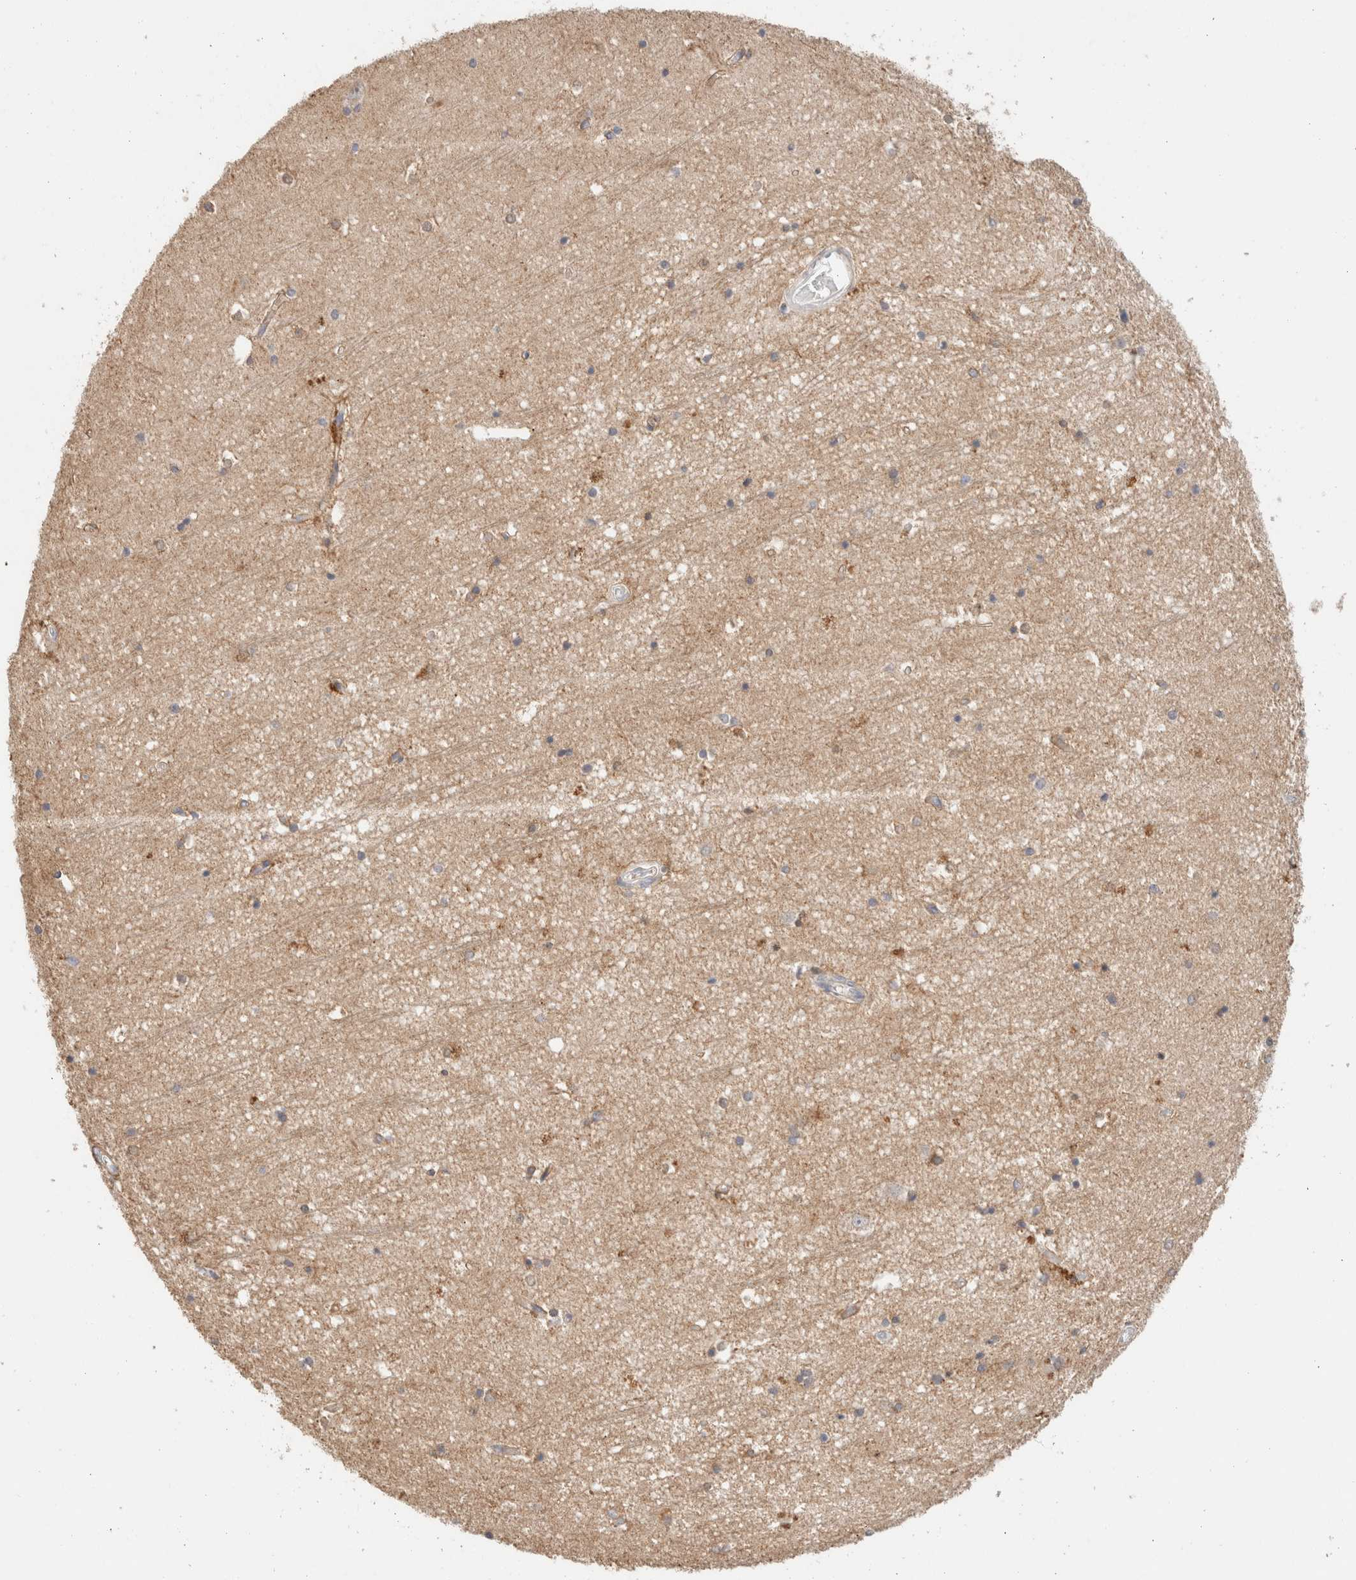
{"staining": {"intensity": "moderate", "quantity": "25%-75%", "location": "cytoplasmic/membranous"}, "tissue": "hippocampus", "cell_type": "Glial cells", "image_type": "normal", "snomed": [{"axis": "morphology", "description": "Normal tissue, NOS"}, {"axis": "topography", "description": "Hippocampus"}], "caption": "IHC micrograph of normal hippocampus: human hippocampus stained using IHC displays medium levels of moderate protein expression localized specifically in the cytoplasmic/membranous of glial cells, appearing as a cytoplasmic/membranous brown color.", "gene": "CA13", "patient": {"sex": "male", "age": 45}}